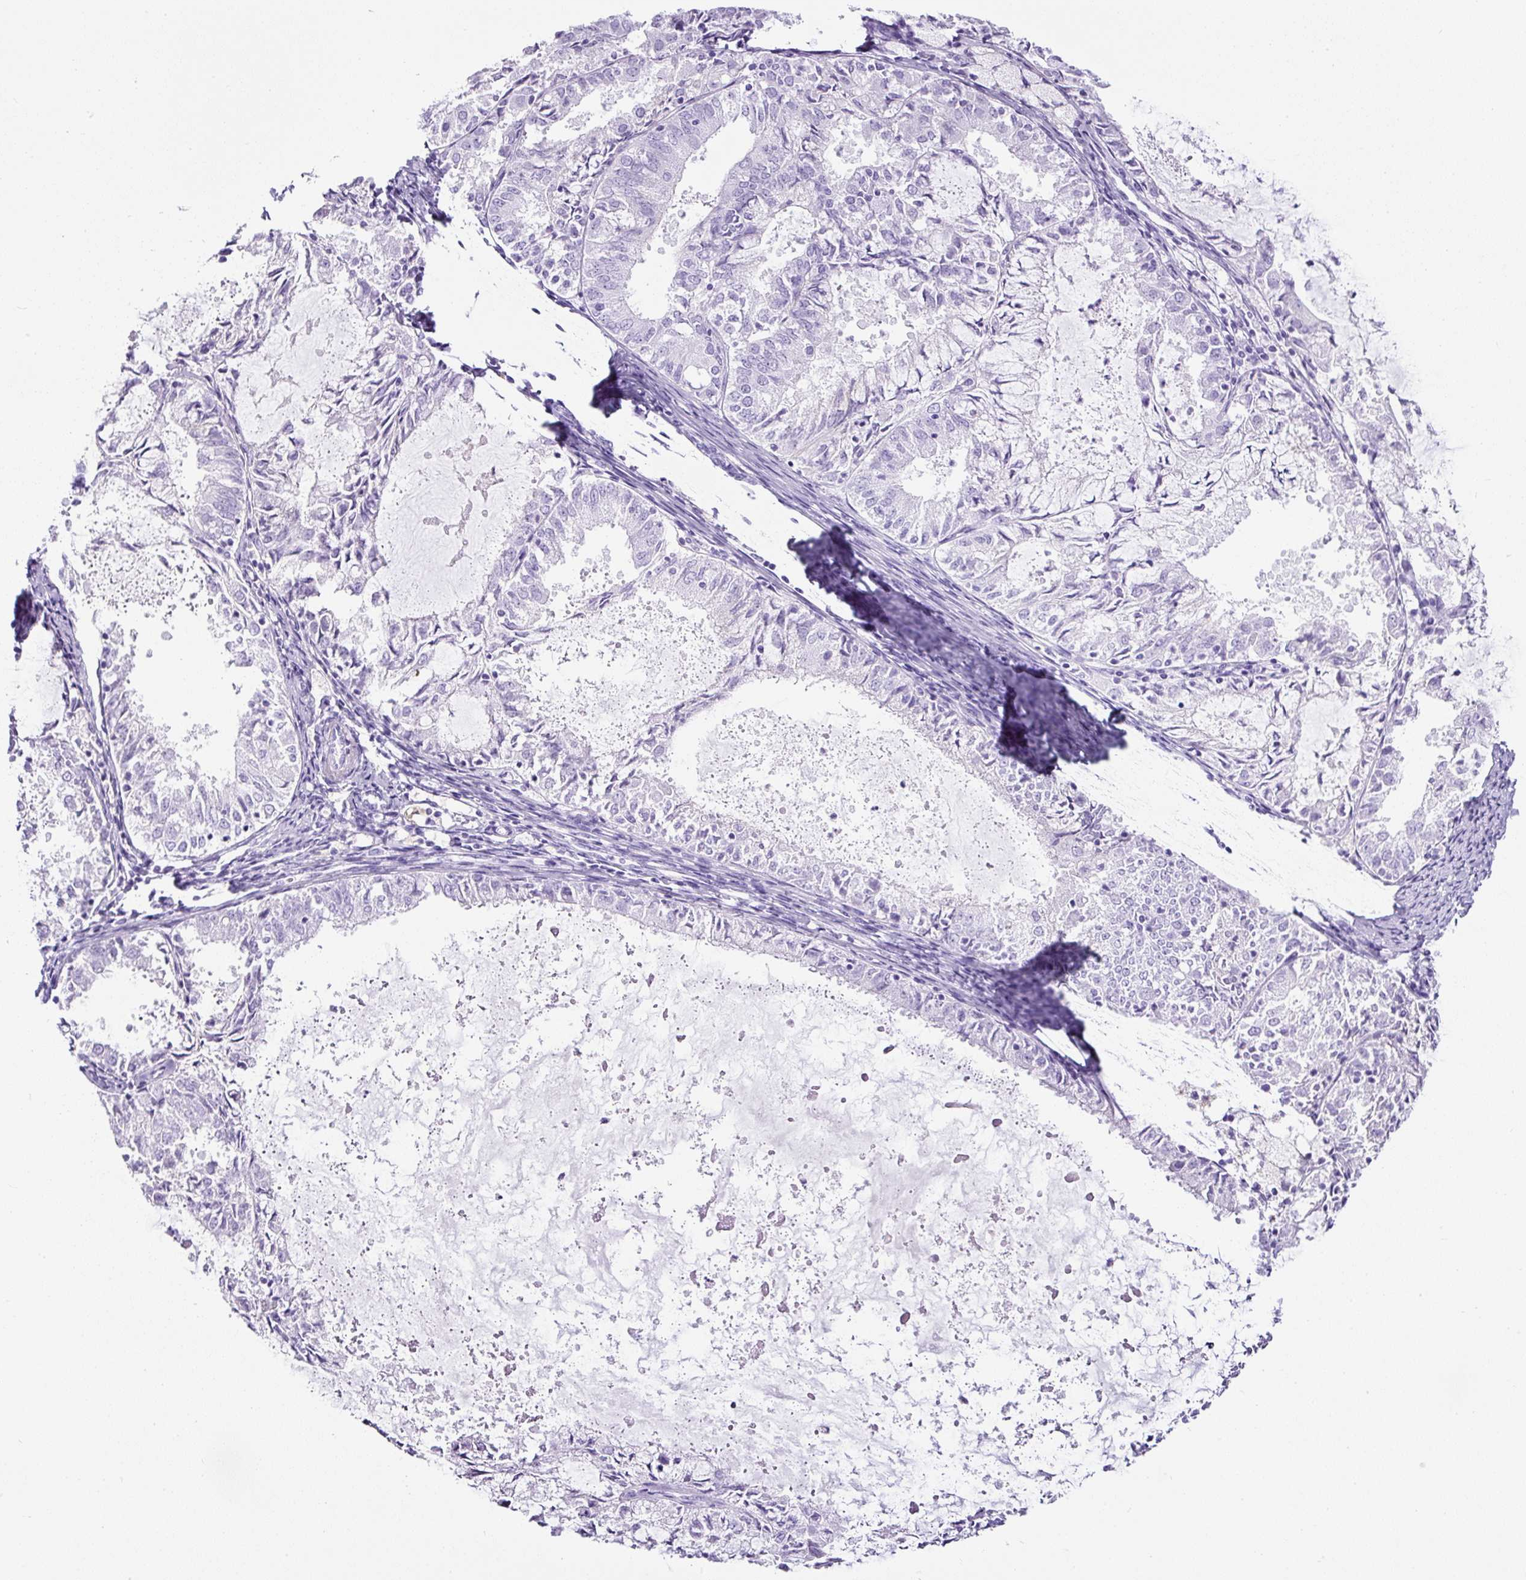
{"staining": {"intensity": "negative", "quantity": "none", "location": "none"}, "tissue": "endometrial cancer", "cell_type": "Tumor cells", "image_type": "cancer", "snomed": [{"axis": "morphology", "description": "Adenocarcinoma, NOS"}, {"axis": "topography", "description": "Endometrium"}], "caption": "This is an IHC image of endometrial cancer (adenocarcinoma). There is no positivity in tumor cells.", "gene": "TMEM200B", "patient": {"sex": "female", "age": 57}}